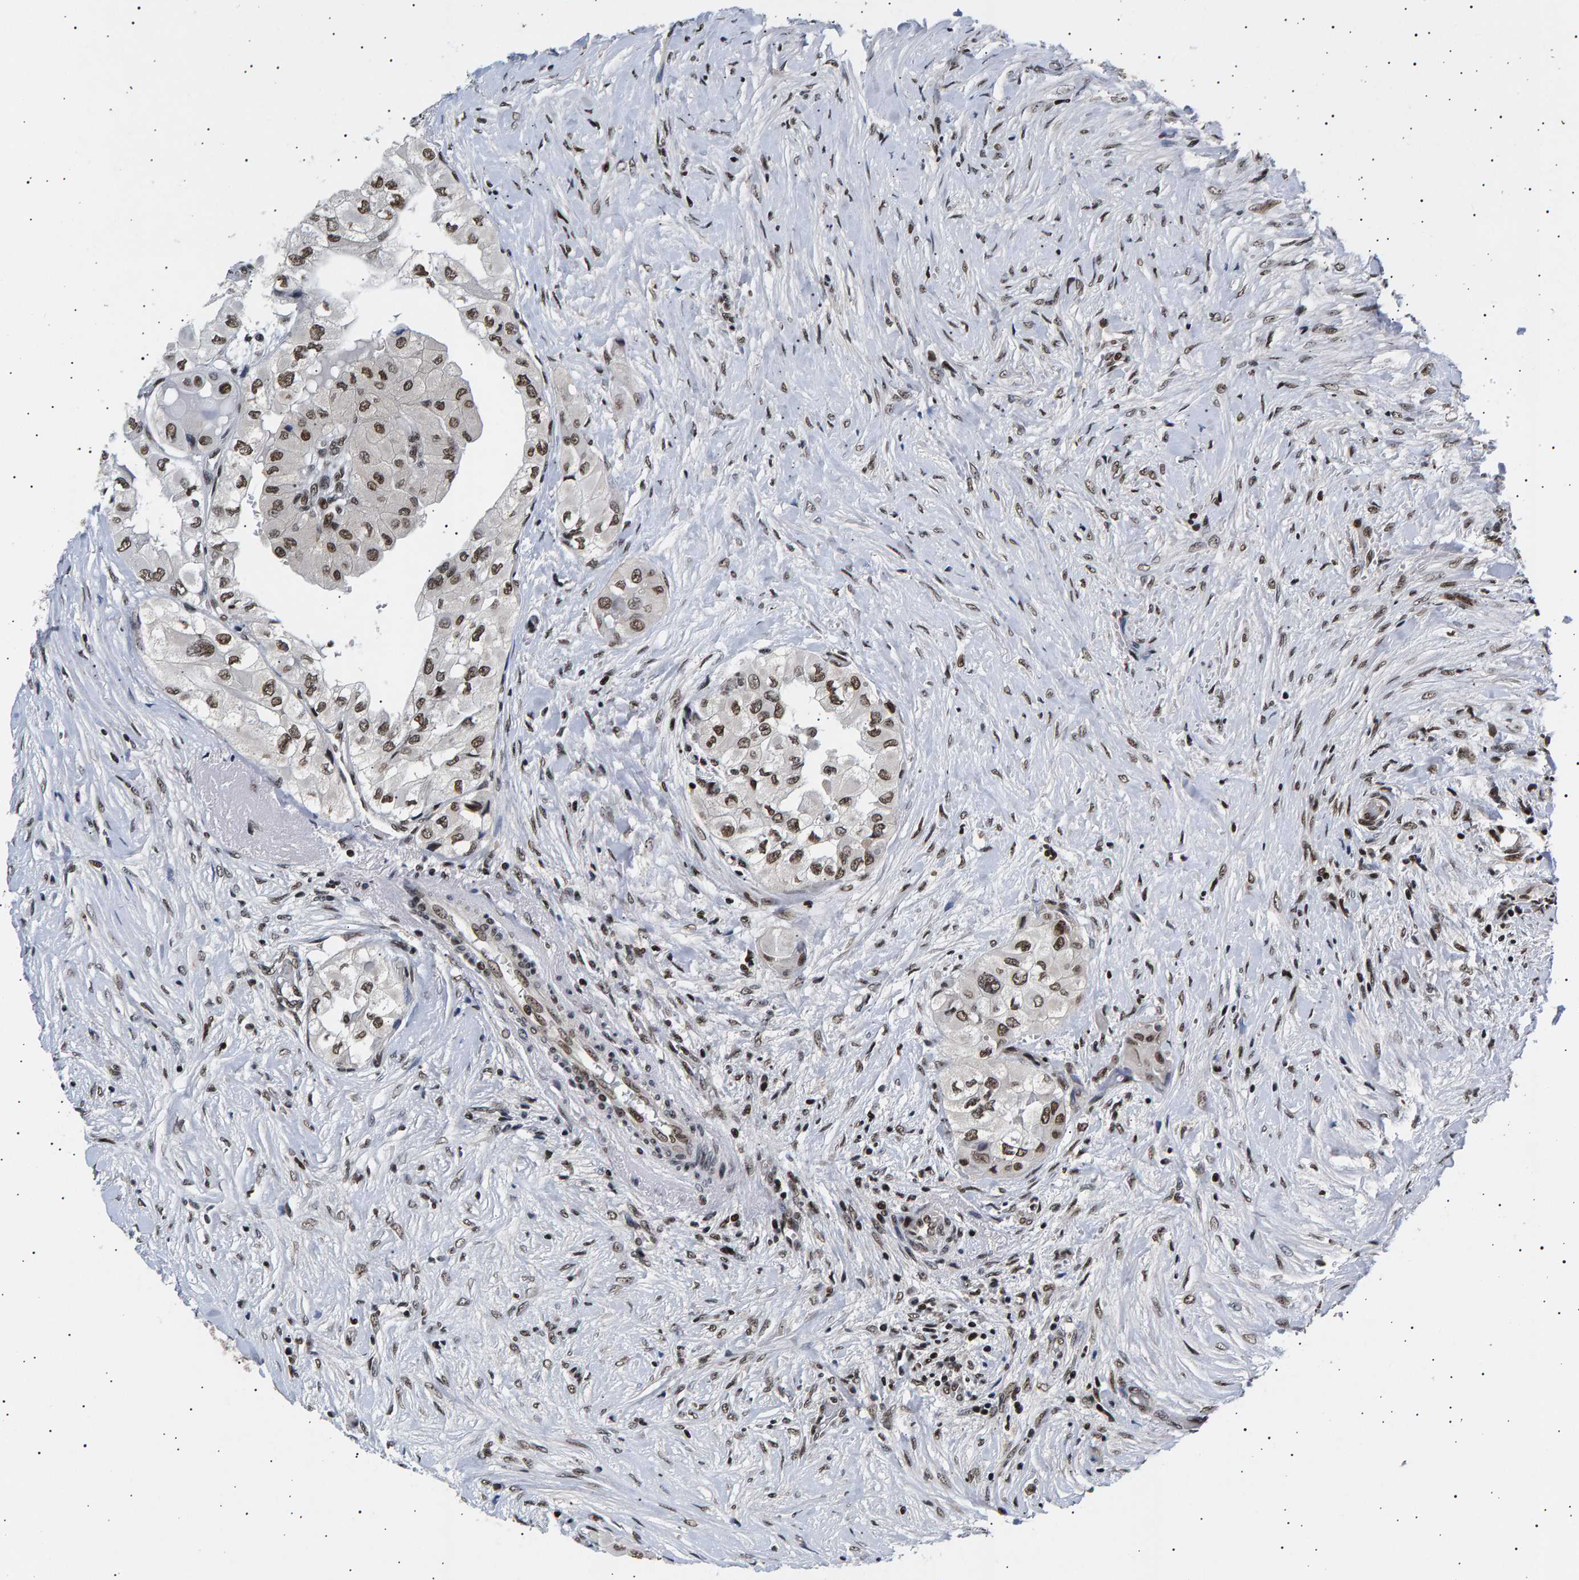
{"staining": {"intensity": "moderate", "quantity": ">75%", "location": "nuclear"}, "tissue": "thyroid cancer", "cell_type": "Tumor cells", "image_type": "cancer", "snomed": [{"axis": "morphology", "description": "Papillary adenocarcinoma, NOS"}, {"axis": "topography", "description": "Thyroid gland"}], "caption": "Immunohistochemistry (IHC) micrograph of neoplastic tissue: thyroid cancer stained using IHC reveals medium levels of moderate protein expression localized specifically in the nuclear of tumor cells, appearing as a nuclear brown color.", "gene": "ANKRD40", "patient": {"sex": "female", "age": 59}}